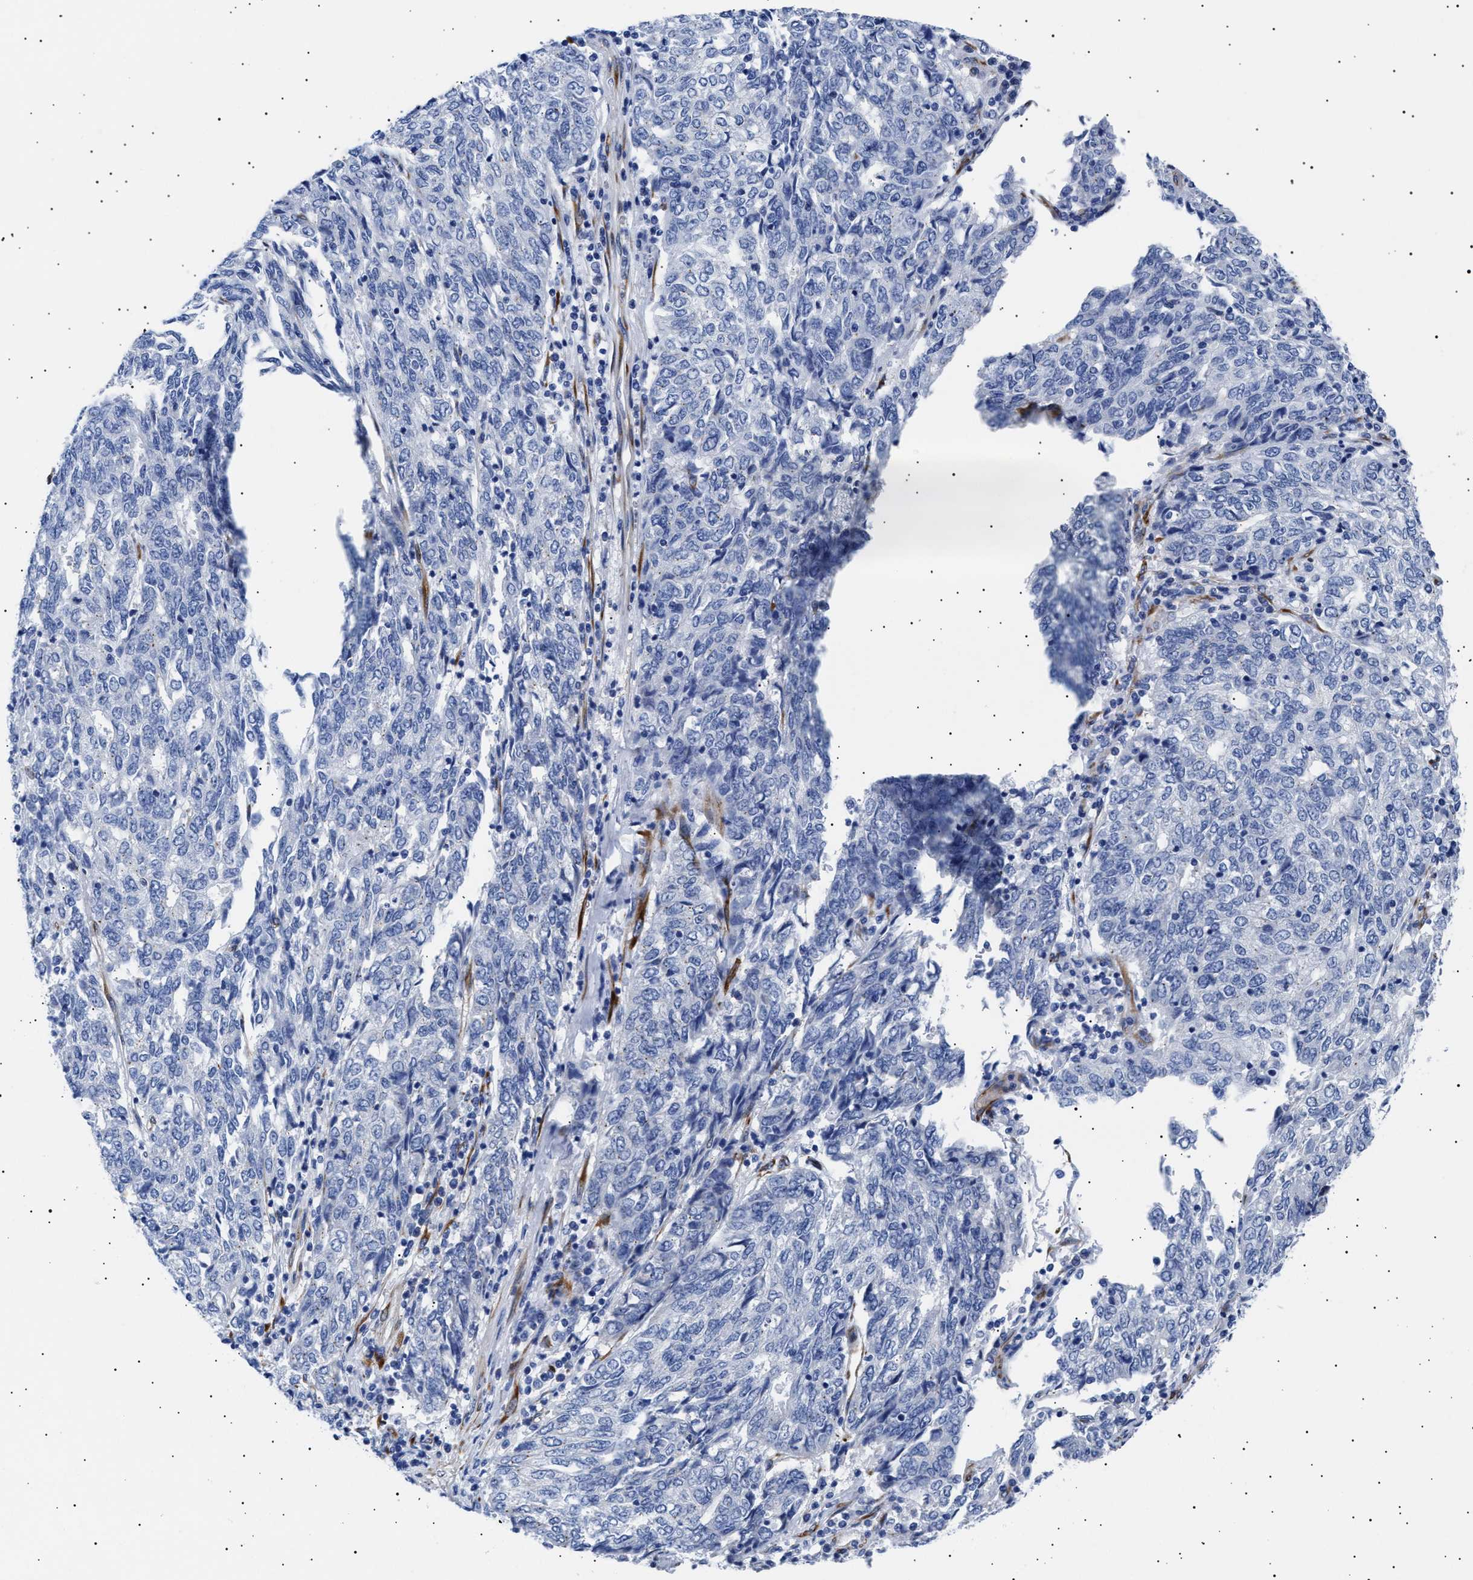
{"staining": {"intensity": "negative", "quantity": "none", "location": "none"}, "tissue": "endometrial cancer", "cell_type": "Tumor cells", "image_type": "cancer", "snomed": [{"axis": "morphology", "description": "Adenocarcinoma, NOS"}, {"axis": "topography", "description": "Endometrium"}], "caption": "DAB immunohistochemical staining of human endometrial cancer (adenocarcinoma) displays no significant positivity in tumor cells.", "gene": "HEMGN", "patient": {"sex": "female", "age": 80}}